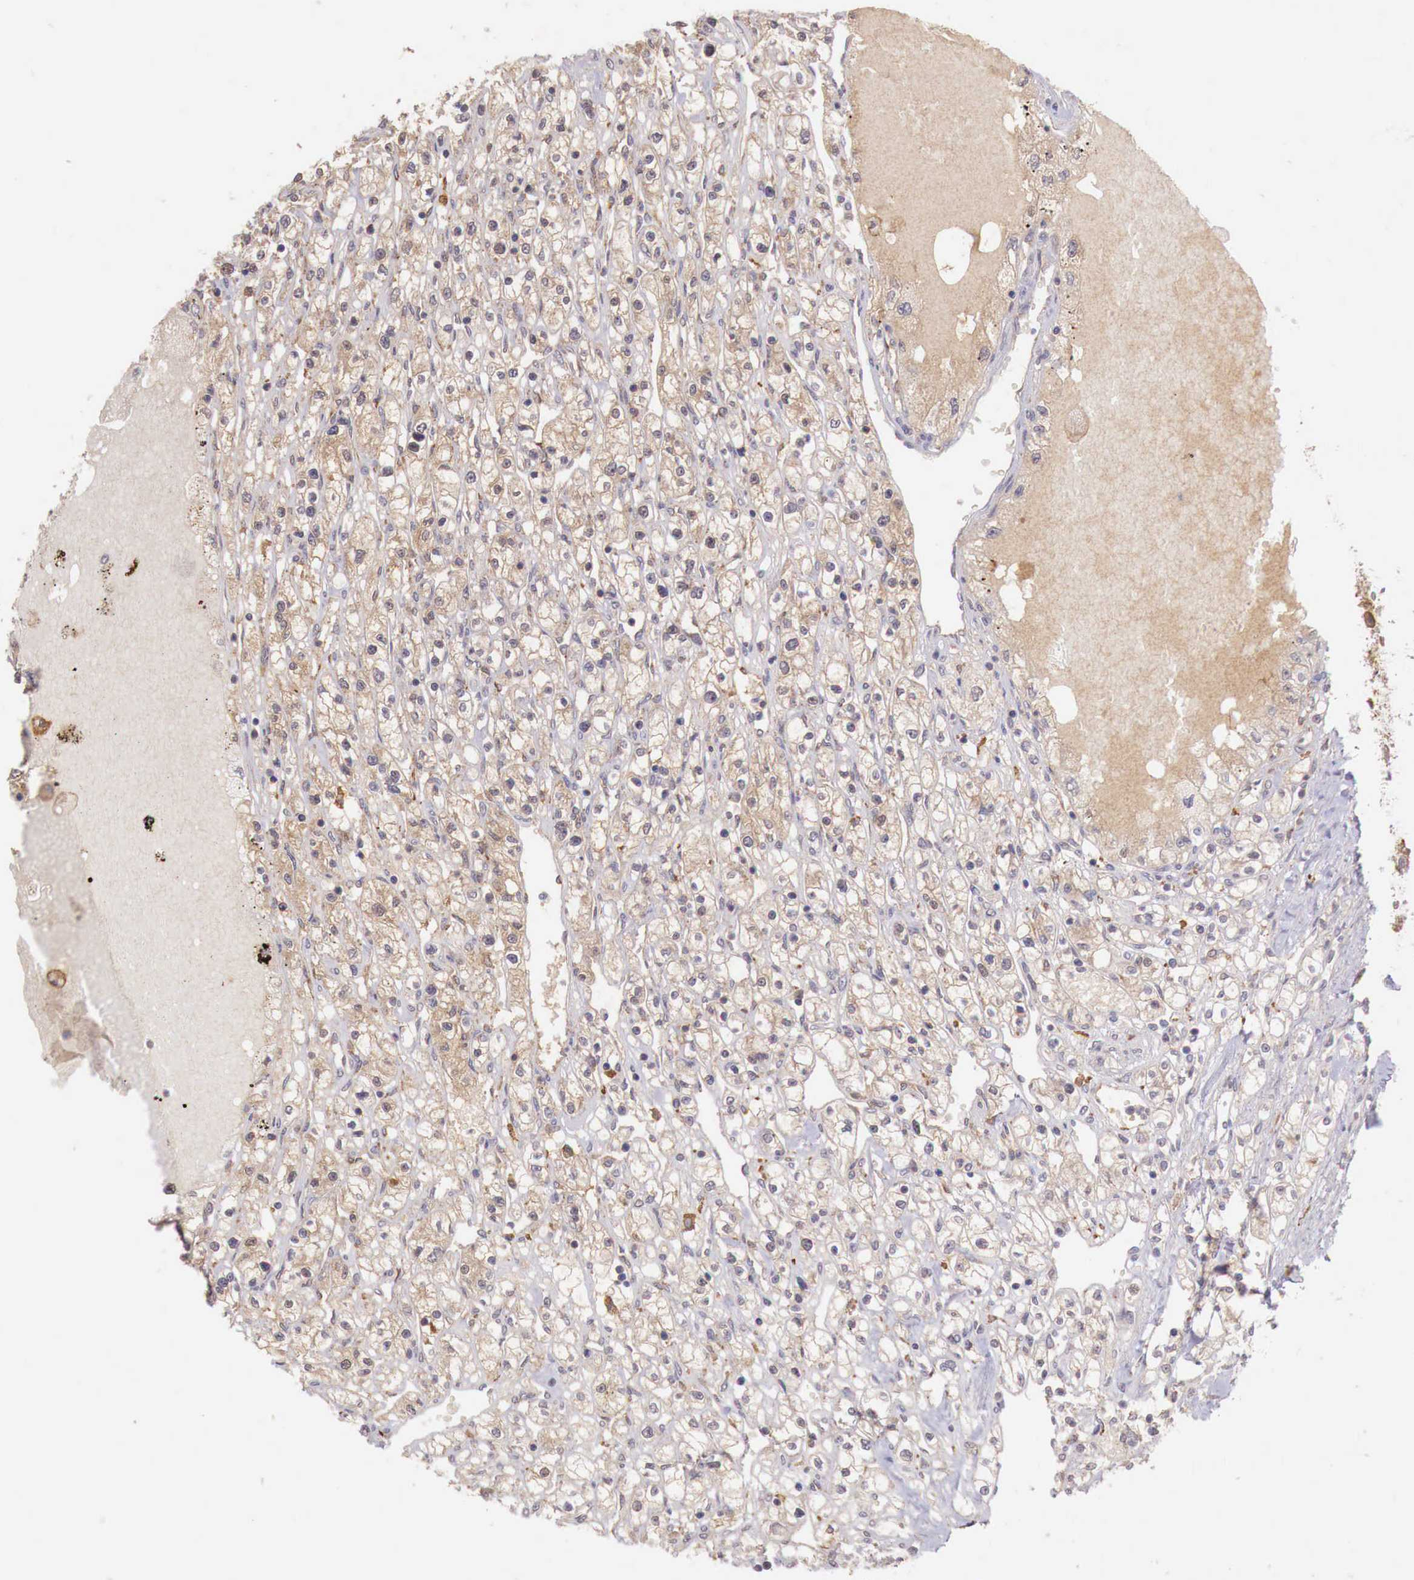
{"staining": {"intensity": "weak", "quantity": ">75%", "location": "cytoplasmic/membranous"}, "tissue": "renal cancer", "cell_type": "Tumor cells", "image_type": "cancer", "snomed": [{"axis": "morphology", "description": "Adenocarcinoma, NOS"}, {"axis": "topography", "description": "Kidney"}], "caption": "Renal adenocarcinoma tissue displays weak cytoplasmic/membranous expression in approximately >75% of tumor cells (DAB (3,3'-diaminobenzidine) IHC, brown staining for protein, blue staining for nuclei).", "gene": "CHRDL1", "patient": {"sex": "male", "age": 56}}